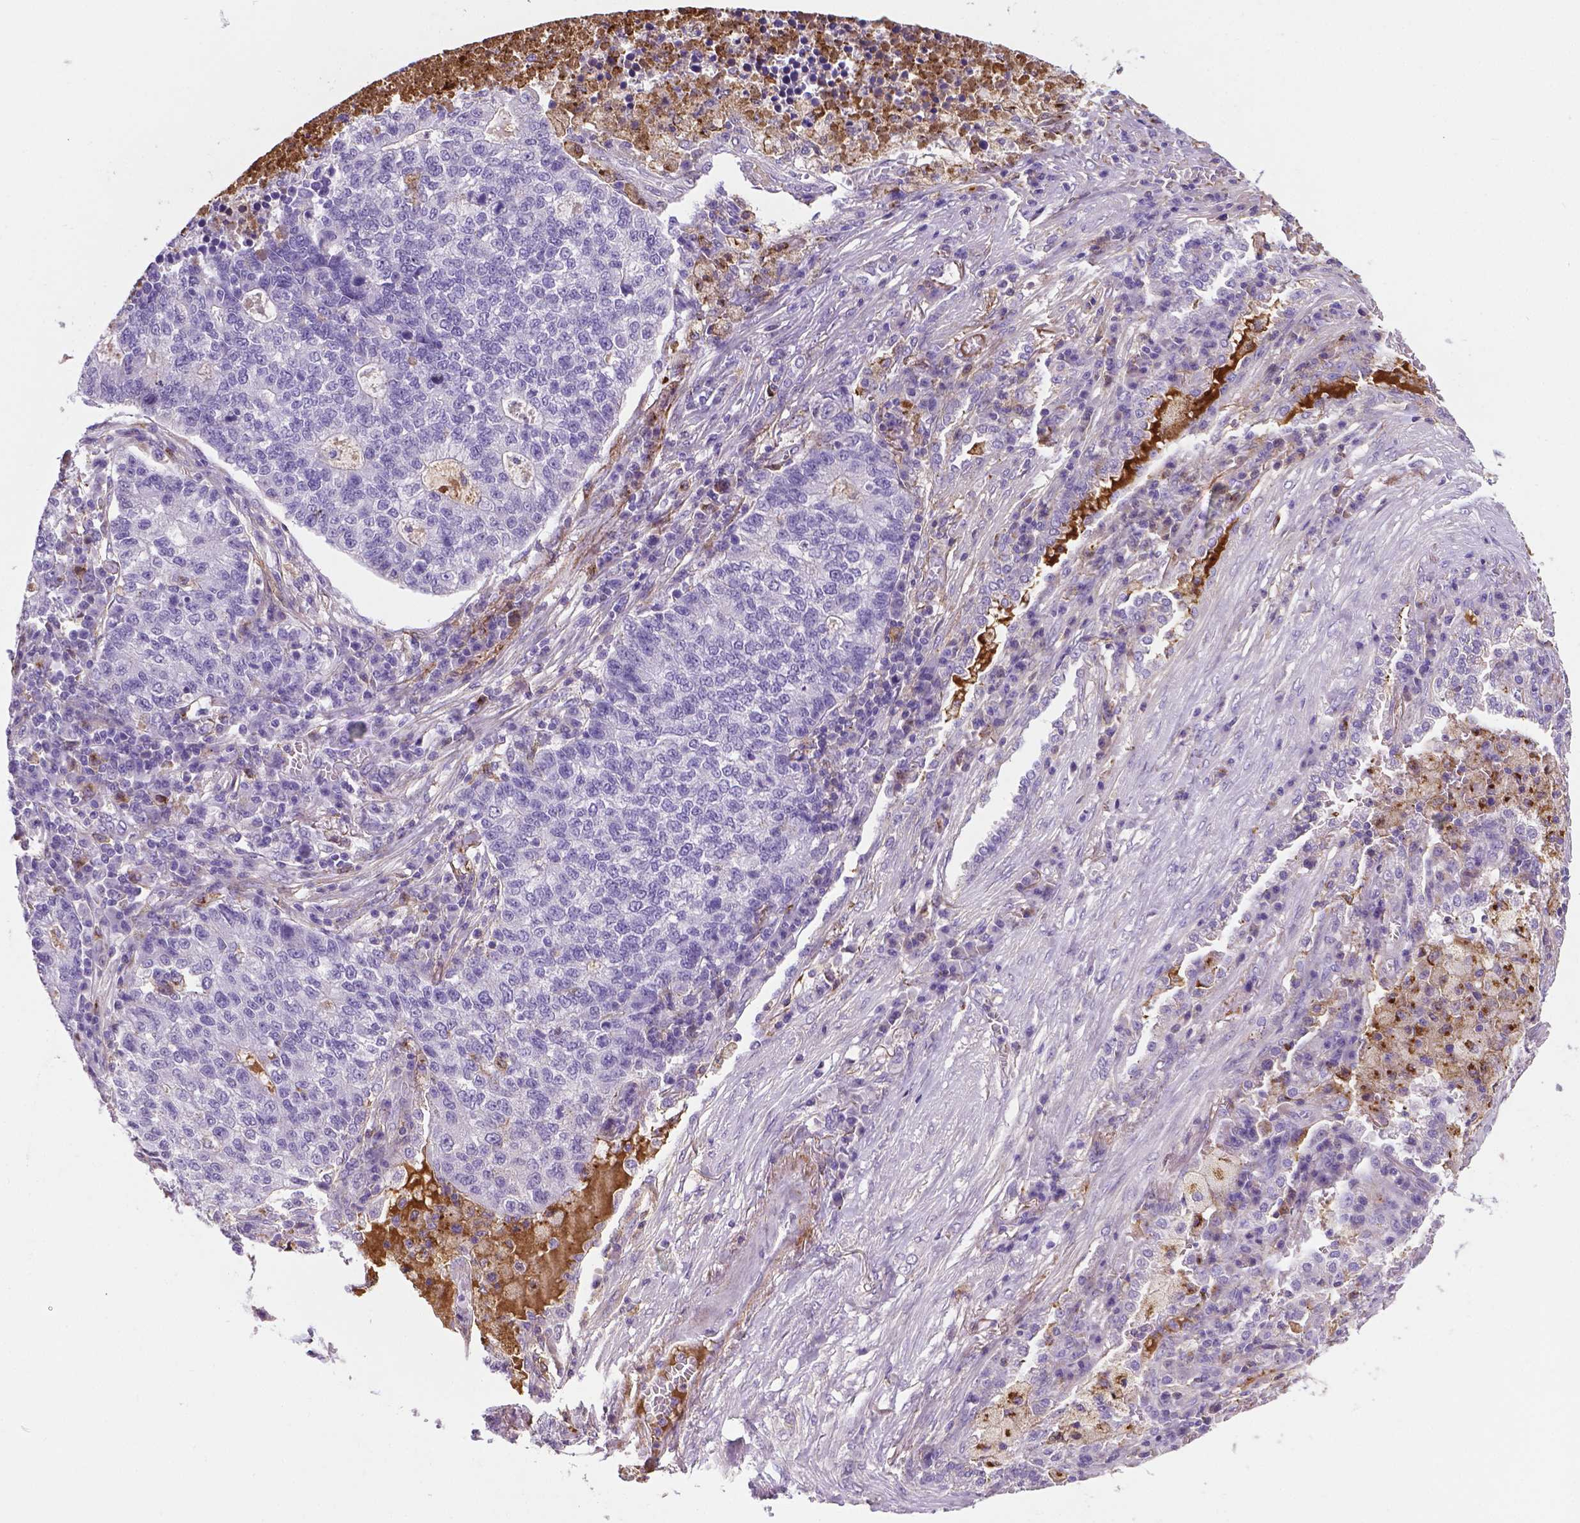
{"staining": {"intensity": "negative", "quantity": "none", "location": "none"}, "tissue": "lung cancer", "cell_type": "Tumor cells", "image_type": "cancer", "snomed": [{"axis": "morphology", "description": "Adenocarcinoma, NOS"}, {"axis": "topography", "description": "Lung"}], "caption": "DAB immunohistochemical staining of human lung cancer reveals no significant expression in tumor cells.", "gene": "APOE", "patient": {"sex": "male", "age": 57}}